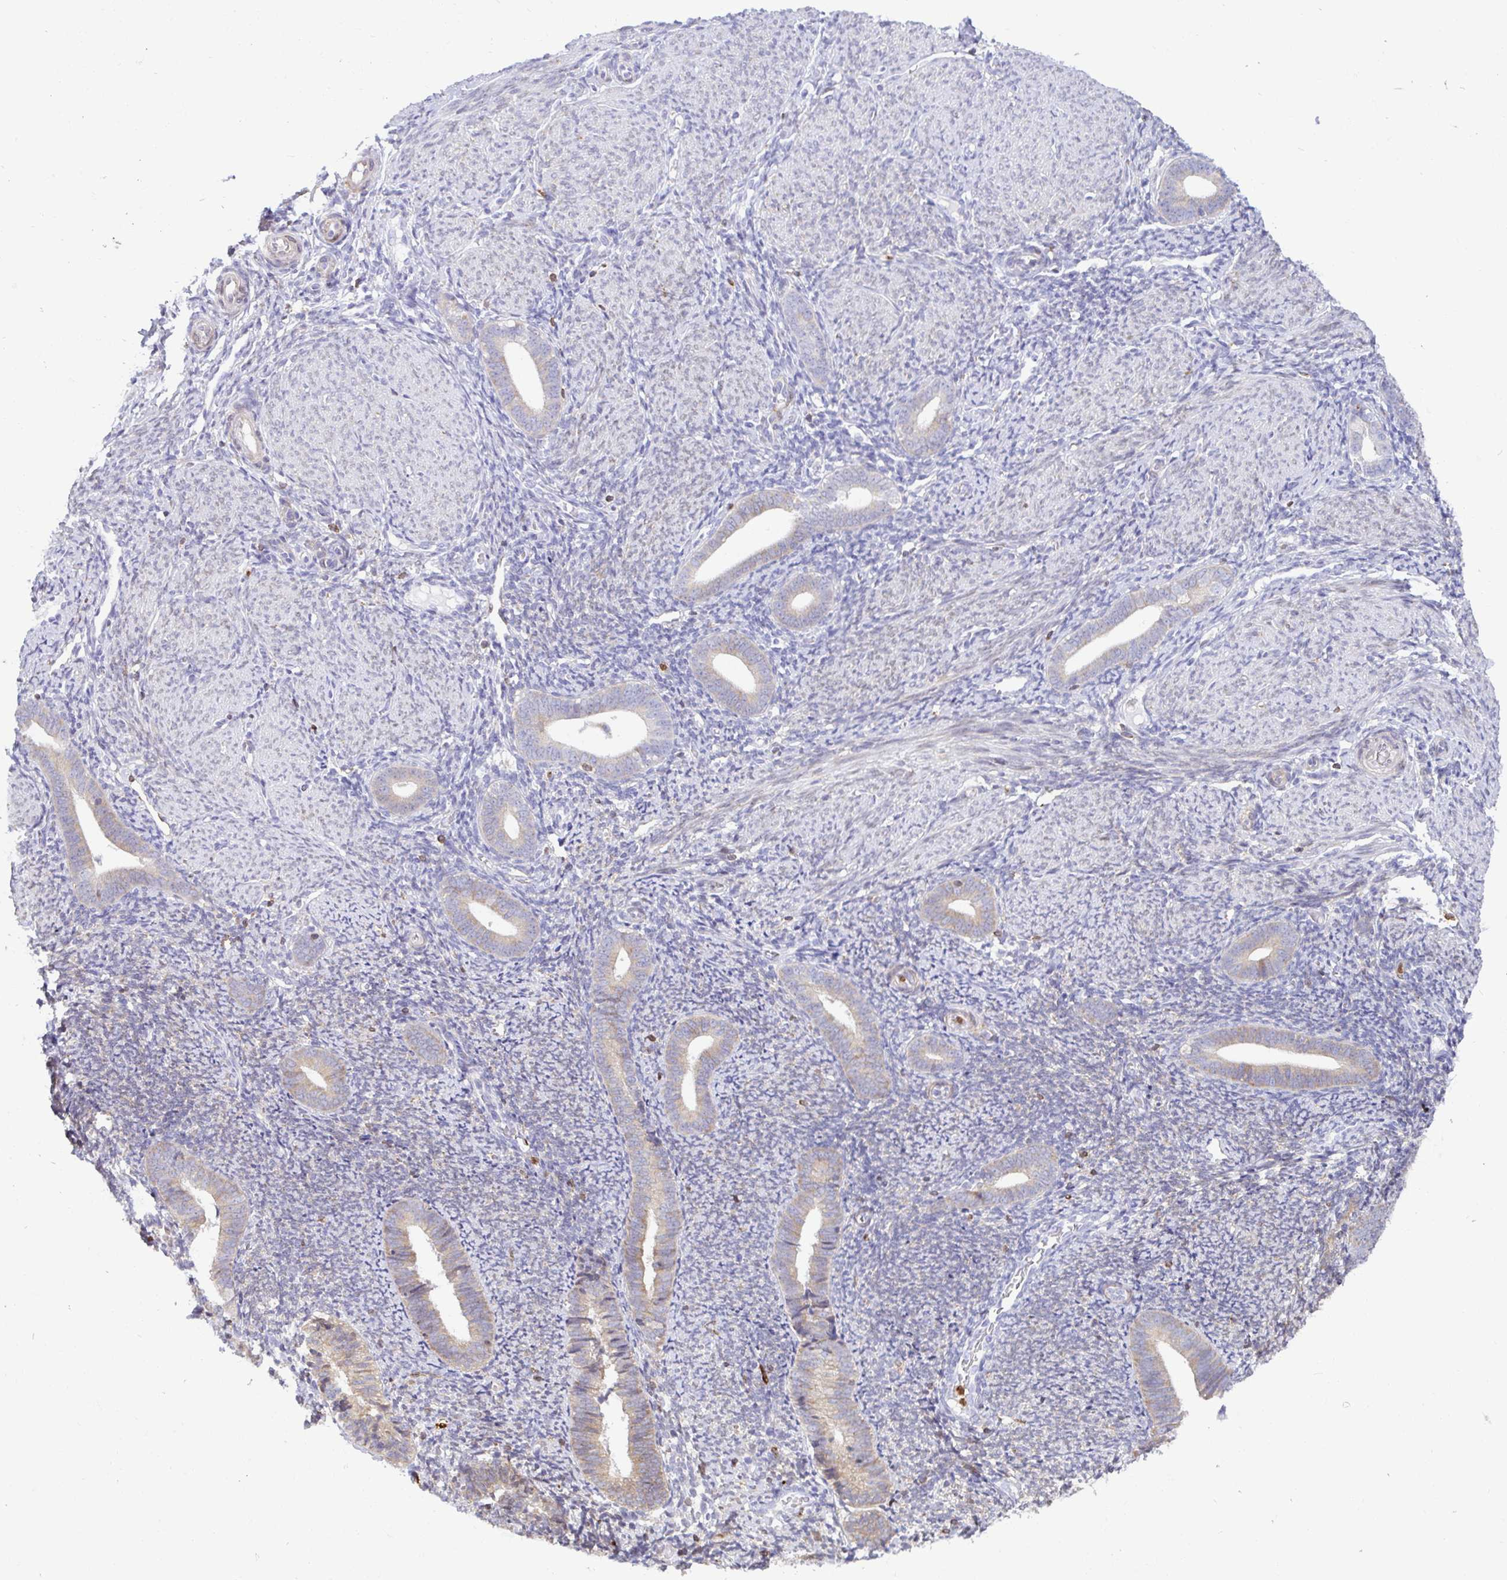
{"staining": {"intensity": "negative", "quantity": "none", "location": "none"}, "tissue": "endometrium", "cell_type": "Cells in endometrial stroma", "image_type": "normal", "snomed": [{"axis": "morphology", "description": "Normal tissue, NOS"}, {"axis": "topography", "description": "Endometrium"}], "caption": "Immunohistochemistry of normal human endometrium demonstrates no staining in cells in endometrial stroma.", "gene": "TP53I11", "patient": {"sex": "female", "age": 39}}